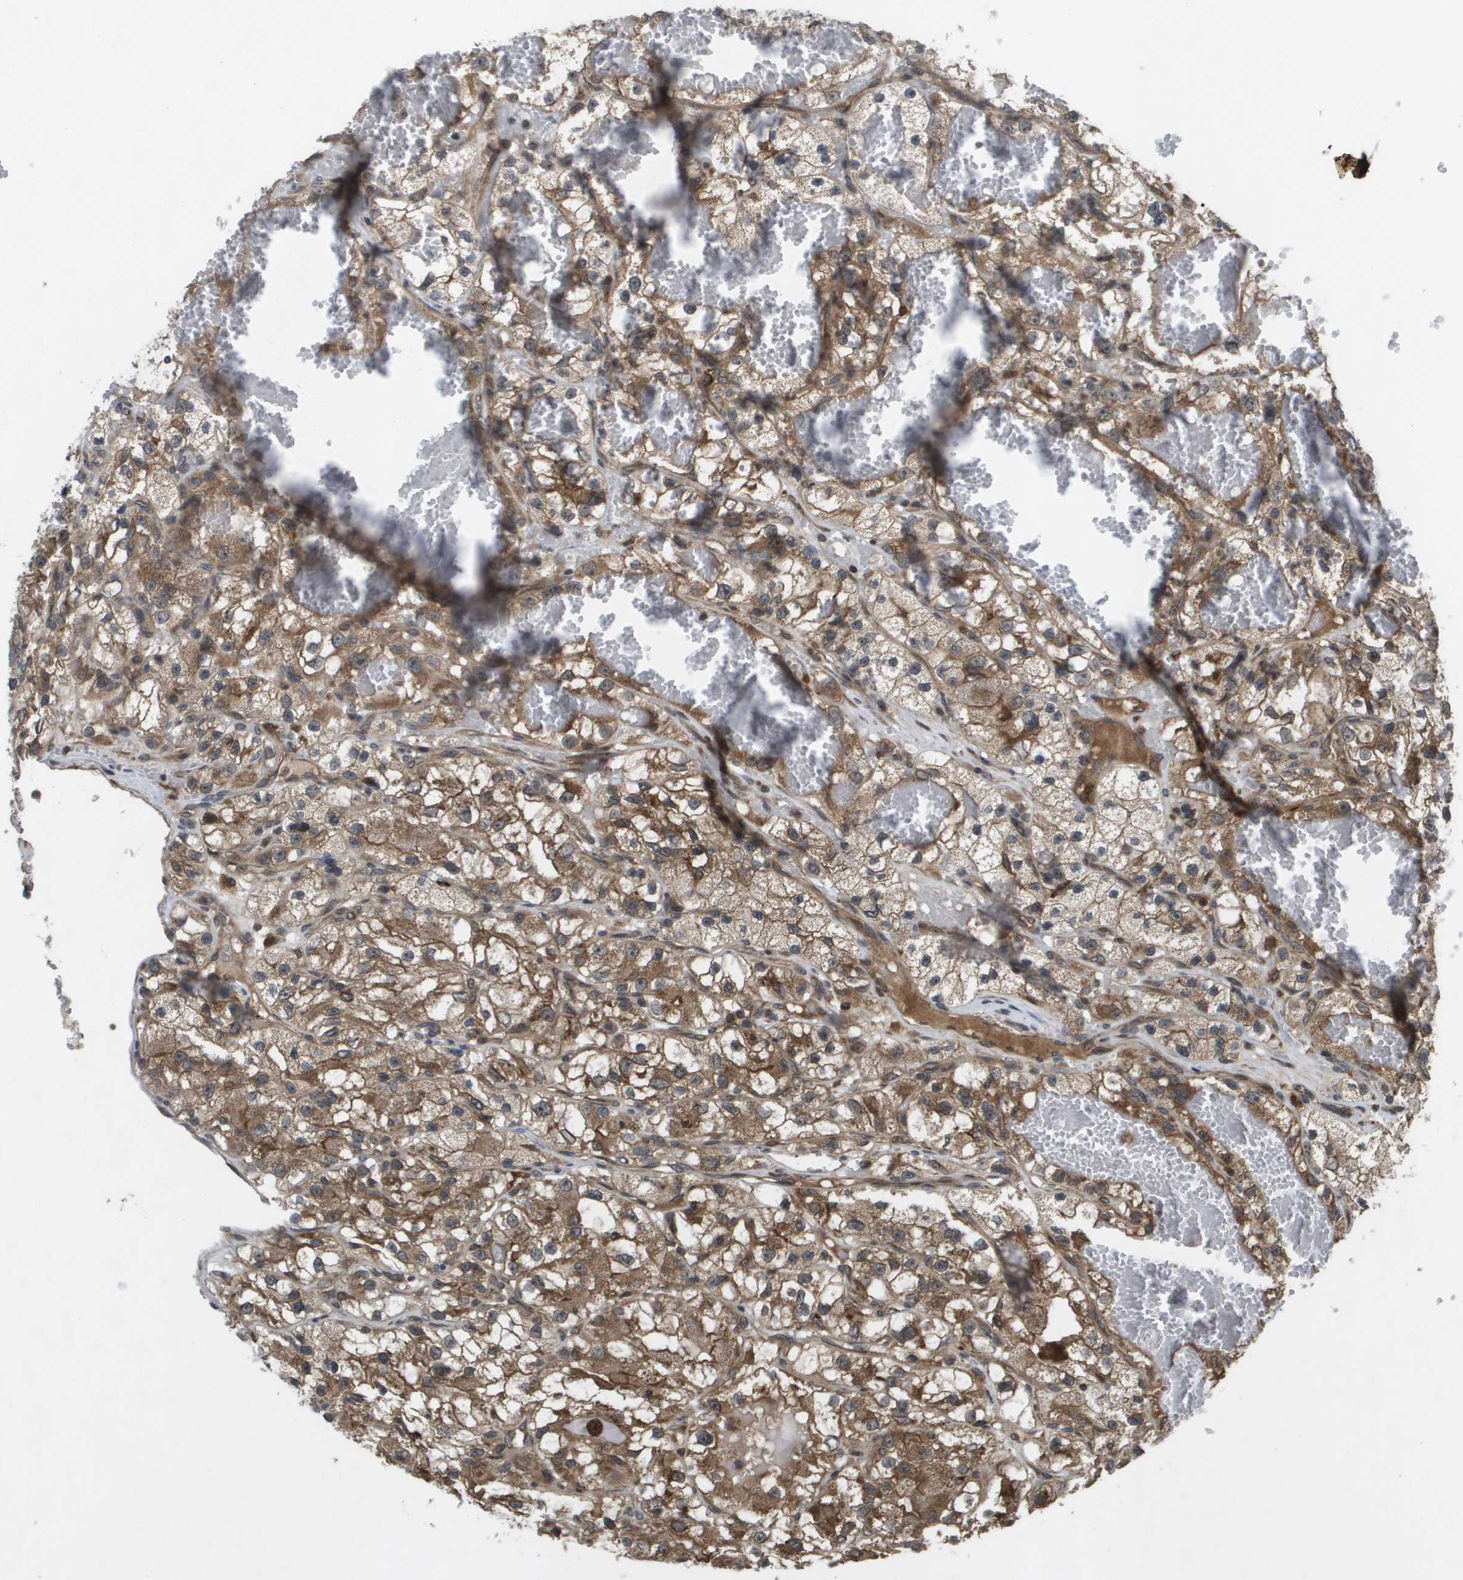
{"staining": {"intensity": "moderate", "quantity": ">75%", "location": "cytoplasmic/membranous"}, "tissue": "renal cancer", "cell_type": "Tumor cells", "image_type": "cancer", "snomed": [{"axis": "morphology", "description": "Adenocarcinoma, NOS"}, {"axis": "topography", "description": "Kidney"}], "caption": "Immunohistochemistry of human adenocarcinoma (renal) exhibits medium levels of moderate cytoplasmic/membranous expression in about >75% of tumor cells. Nuclei are stained in blue.", "gene": "KIF11", "patient": {"sex": "female", "age": 57}}